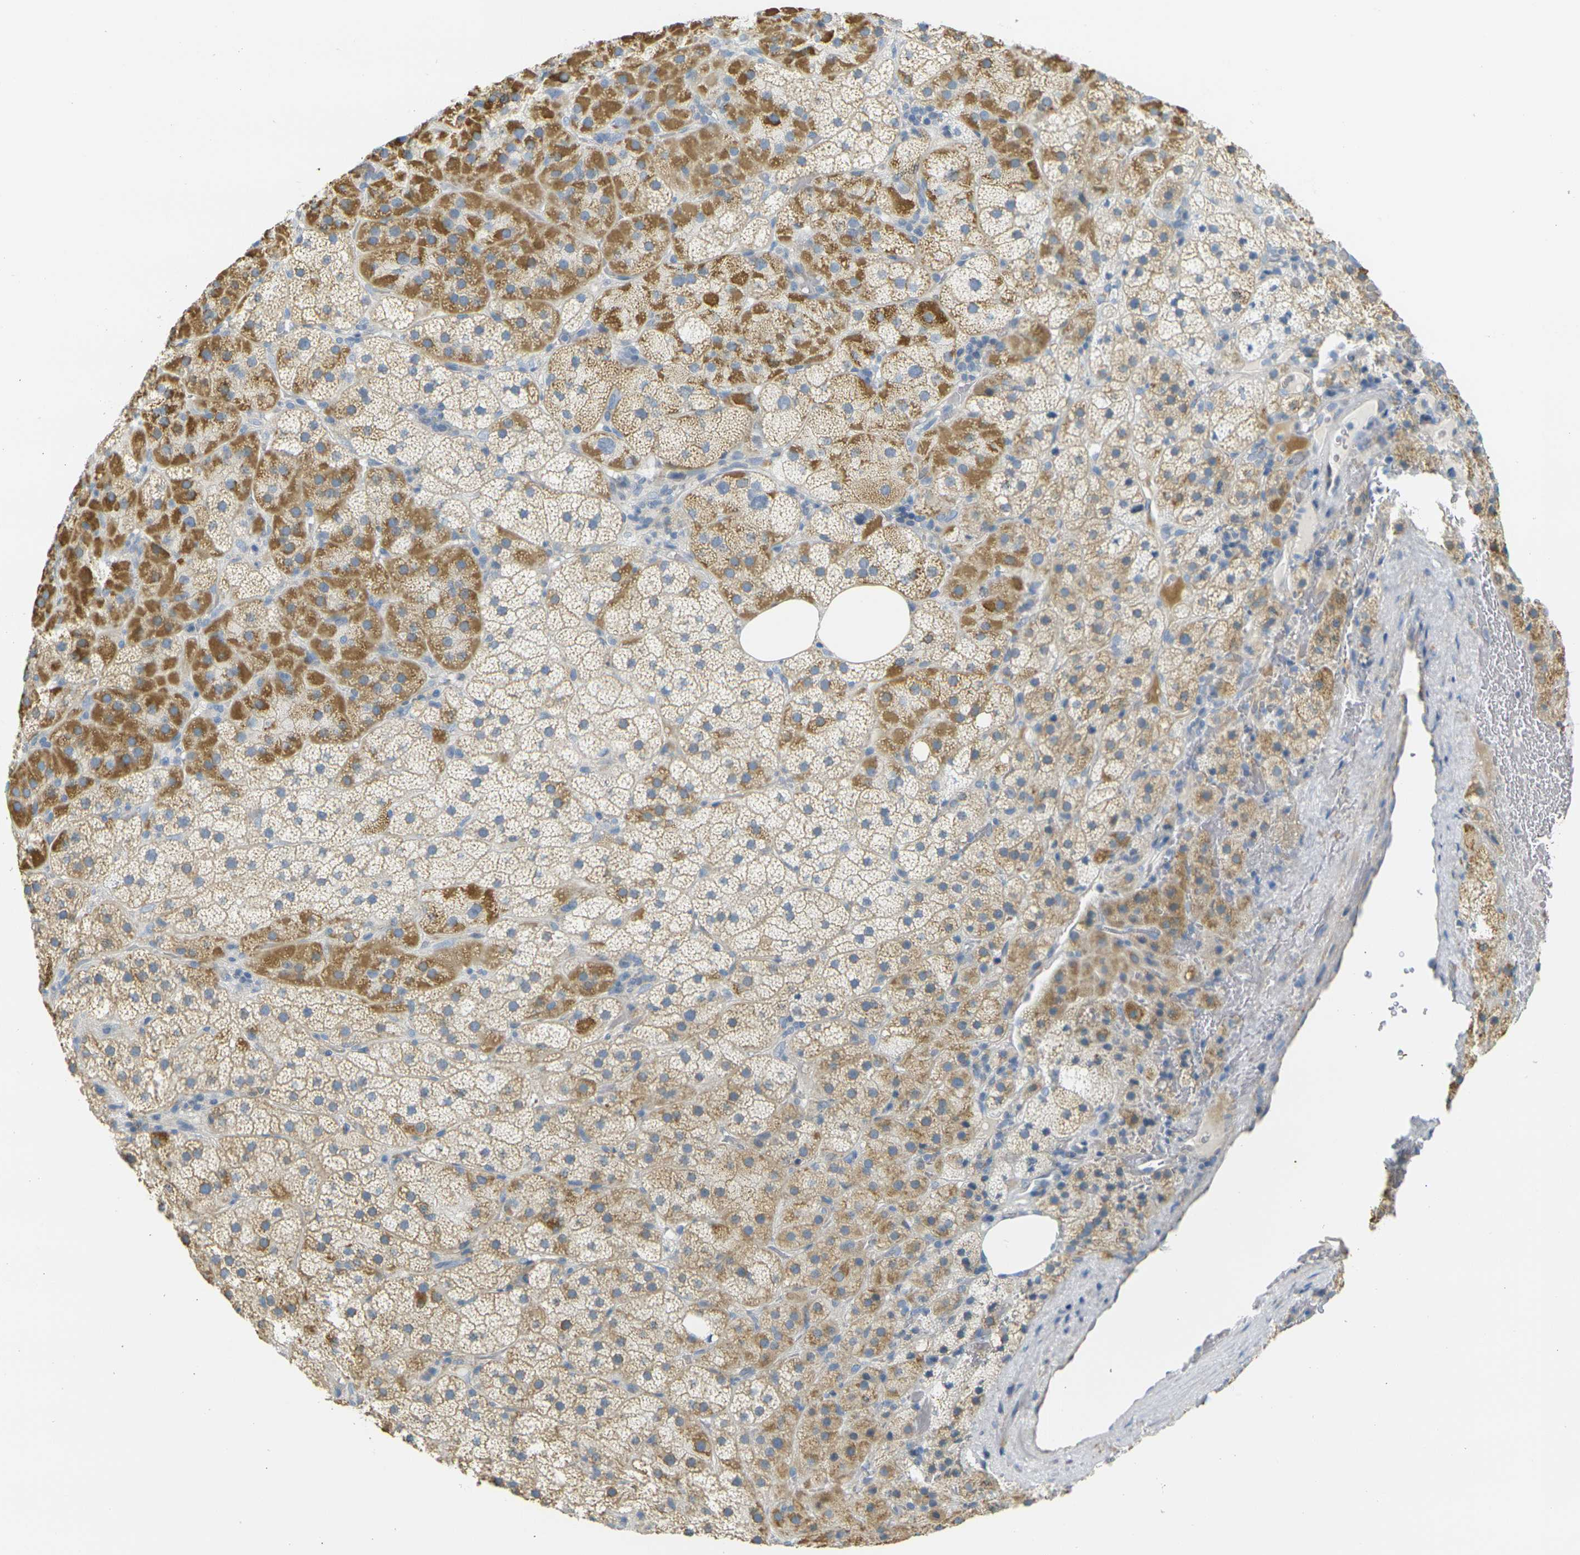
{"staining": {"intensity": "moderate", "quantity": "25%-75%", "location": "cytoplasmic/membranous"}, "tissue": "adrenal gland", "cell_type": "Glandular cells", "image_type": "normal", "snomed": [{"axis": "morphology", "description": "Normal tissue, NOS"}, {"axis": "topography", "description": "Adrenal gland"}], "caption": "A brown stain shows moderate cytoplasmic/membranous positivity of a protein in glandular cells of unremarkable human adrenal gland. Immunohistochemistry (ihc) stains the protein in brown and the nuclei are stained blue.", "gene": "PARD6B", "patient": {"sex": "female", "age": 59}}